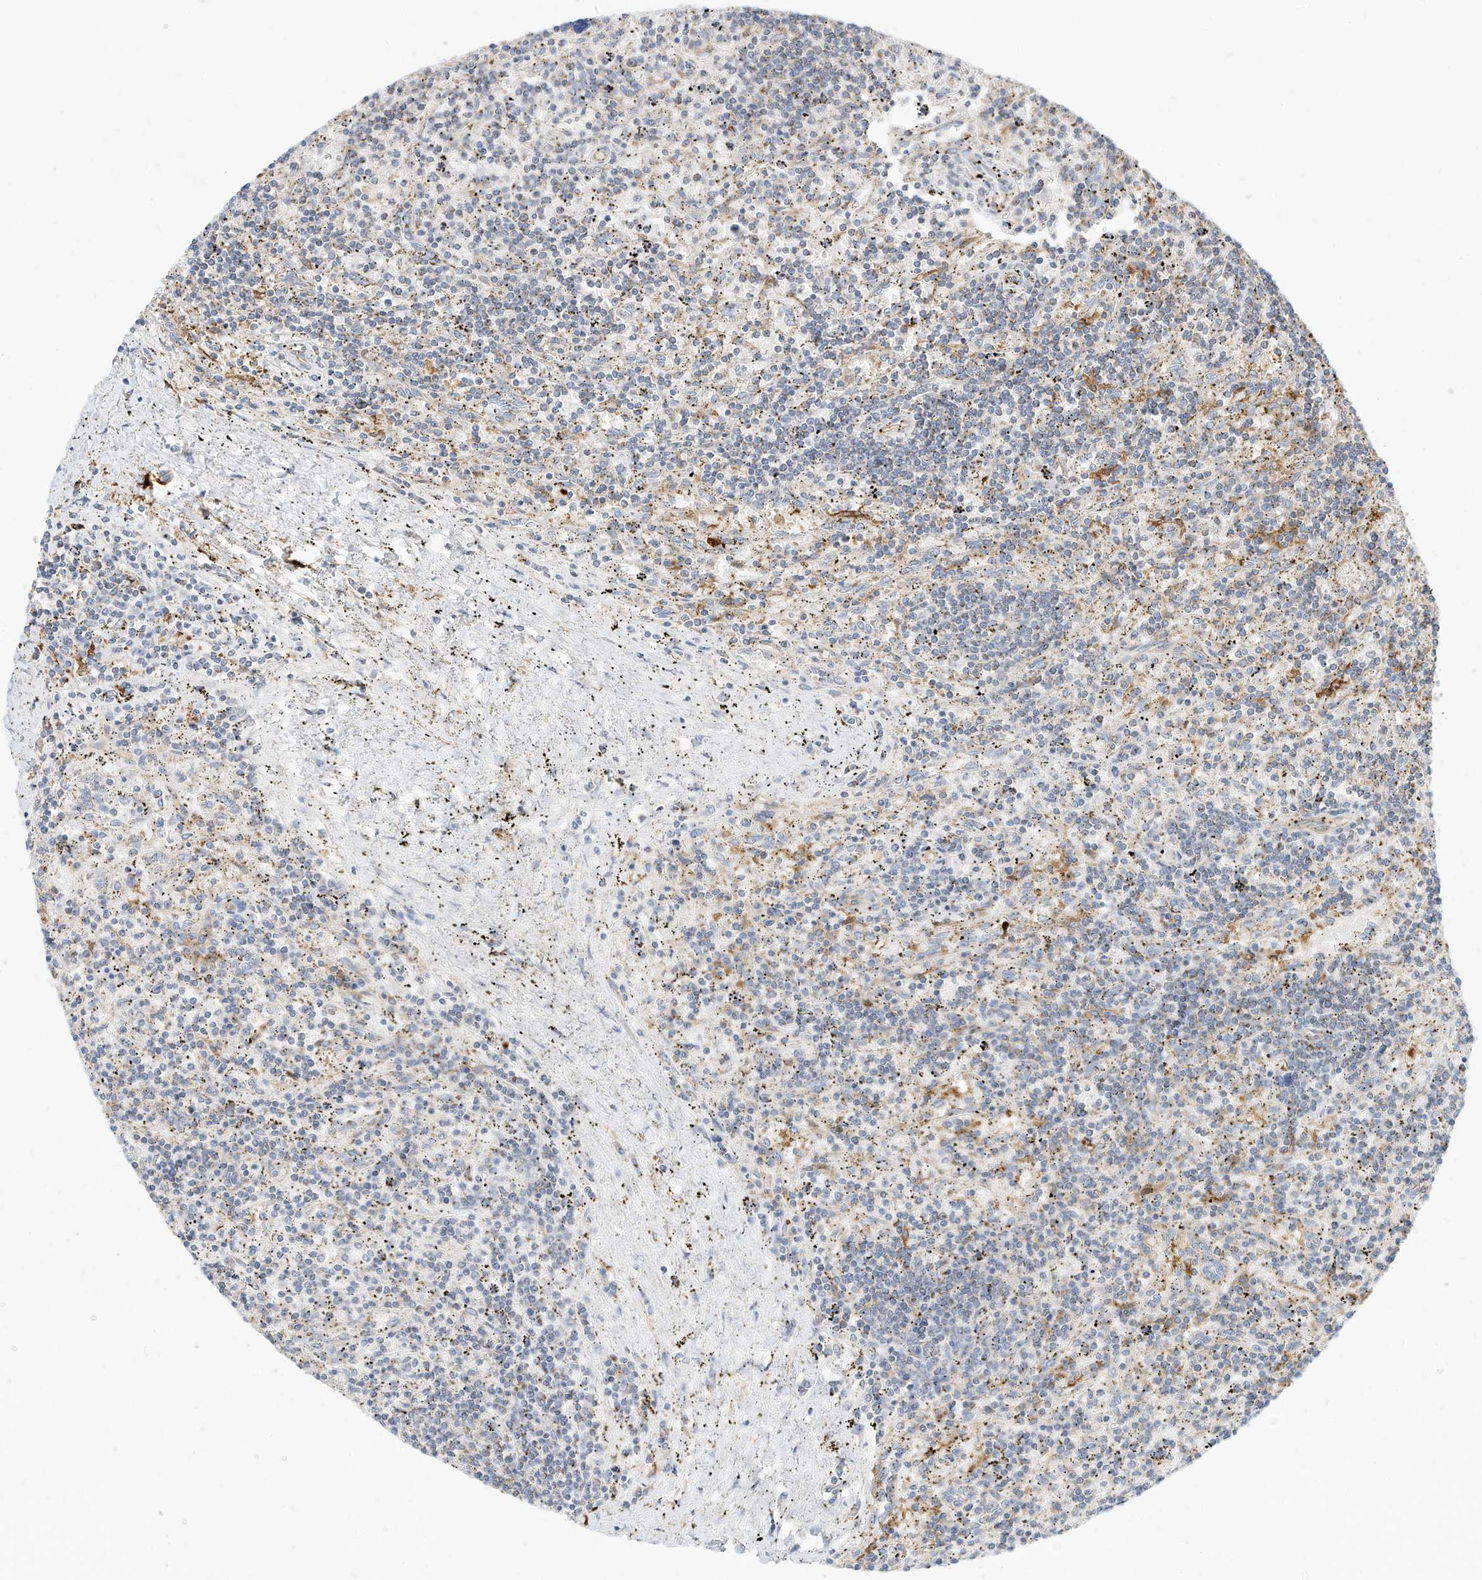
{"staining": {"intensity": "negative", "quantity": "none", "location": "none"}, "tissue": "lymphoma", "cell_type": "Tumor cells", "image_type": "cancer", "snomed": [{"axis": "morphology", "description": "Malignant lymphoma, non-Hodgkin's type, Low grade"}, {"axis": "topography", "description": "Spleen"}], "caption": "Immunohistochemistry micrograph of human lymphoma stained for a protein (brown), which shows no positivity in tumor cells. (Brightfield microscopy of DAB IHC at high magnification).", "gene": "RHOH", "patient": {"sex": "male", "age": 76}}